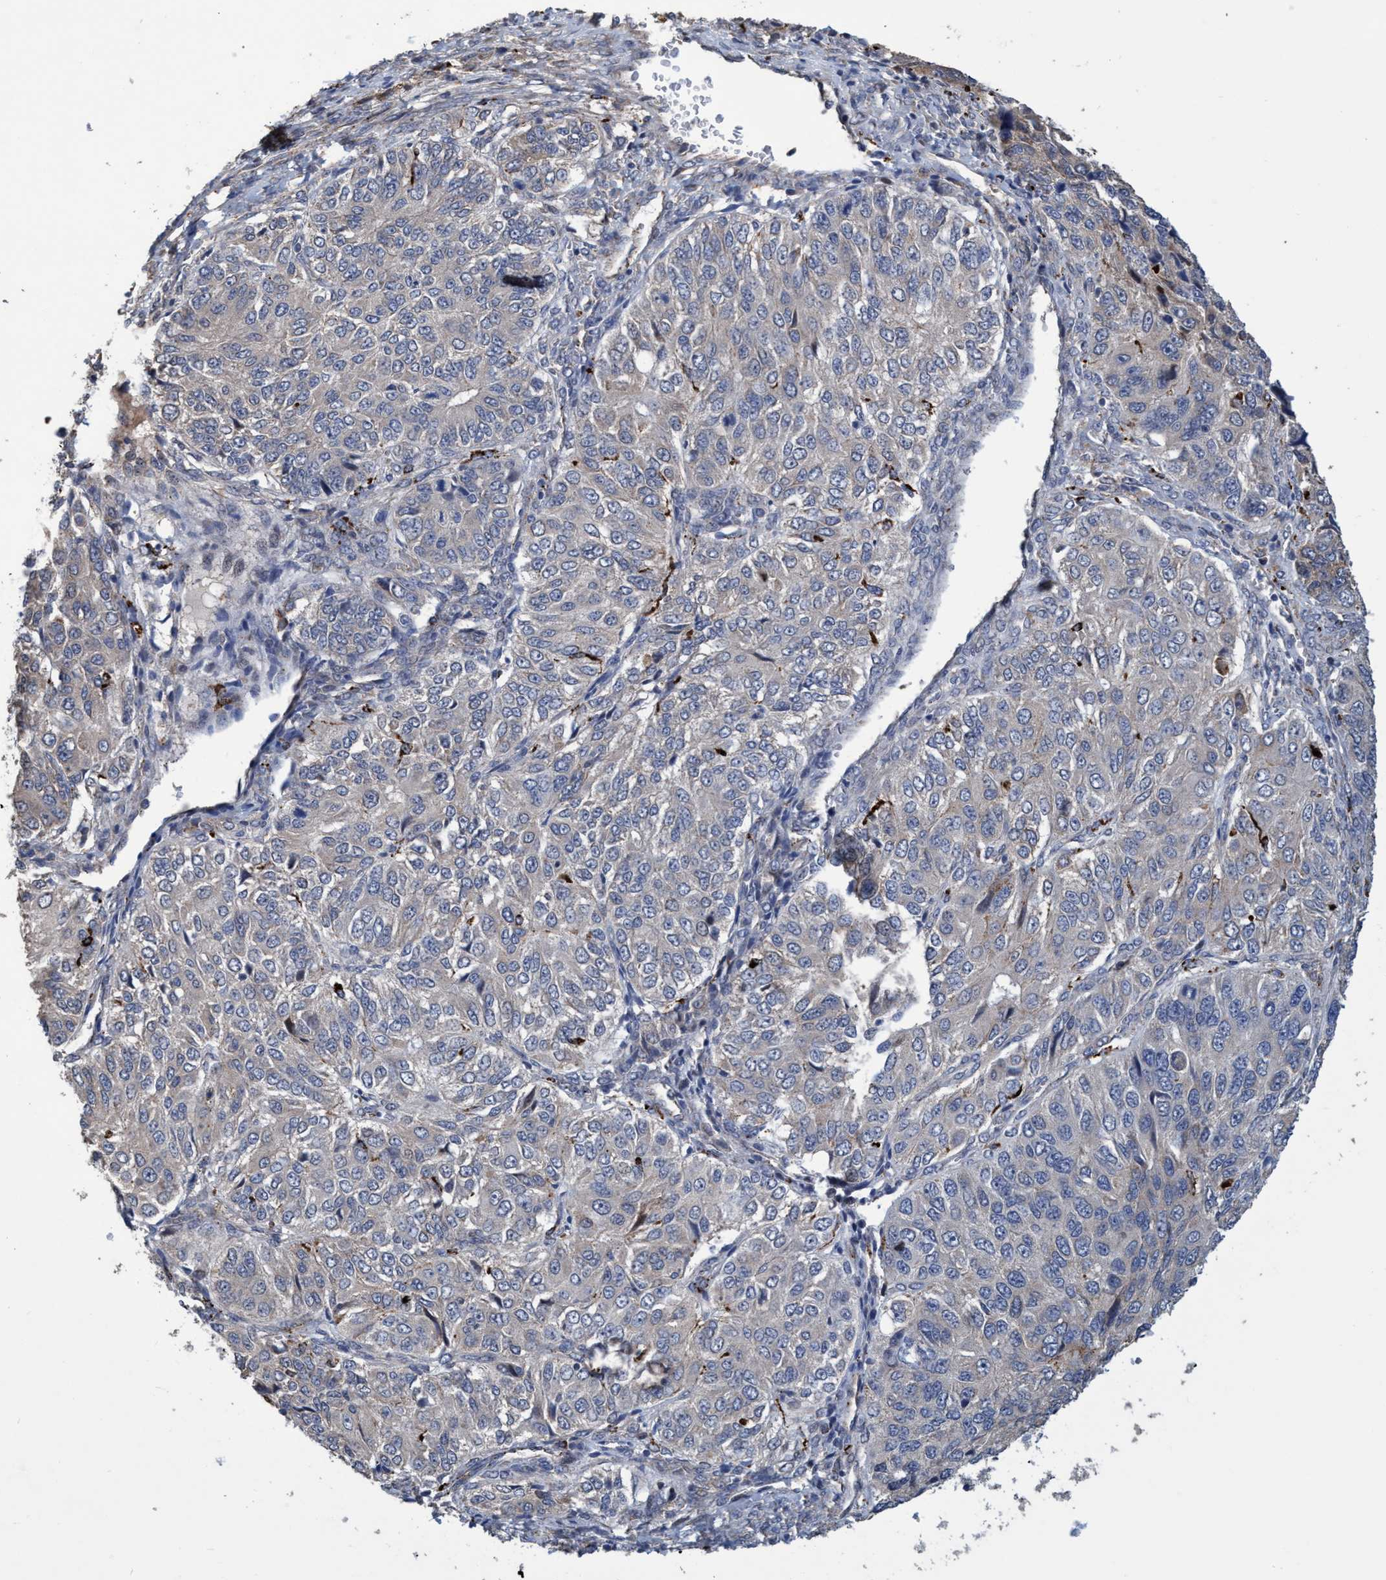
{"staining": {"intensity": "negative", "quantity": "none", "location": "none"}, "tissue": "ovarian cancer", "cell_type": "Tumor cells", "image_type": "cancer", "snomed": [{"axis": "morphology", "description": "Carcinoma, endometroid"}, {"axis": "topography", "description": "Ovary"}], "caption": "DAB (3,3'-diaminobenzidine) immunohistochemical staining of endometroid carcinoma (ovarian) displays no significant staining in tumor cells.", "gene": "BBS9", "patient": {"sex": "female", "age": 51}}